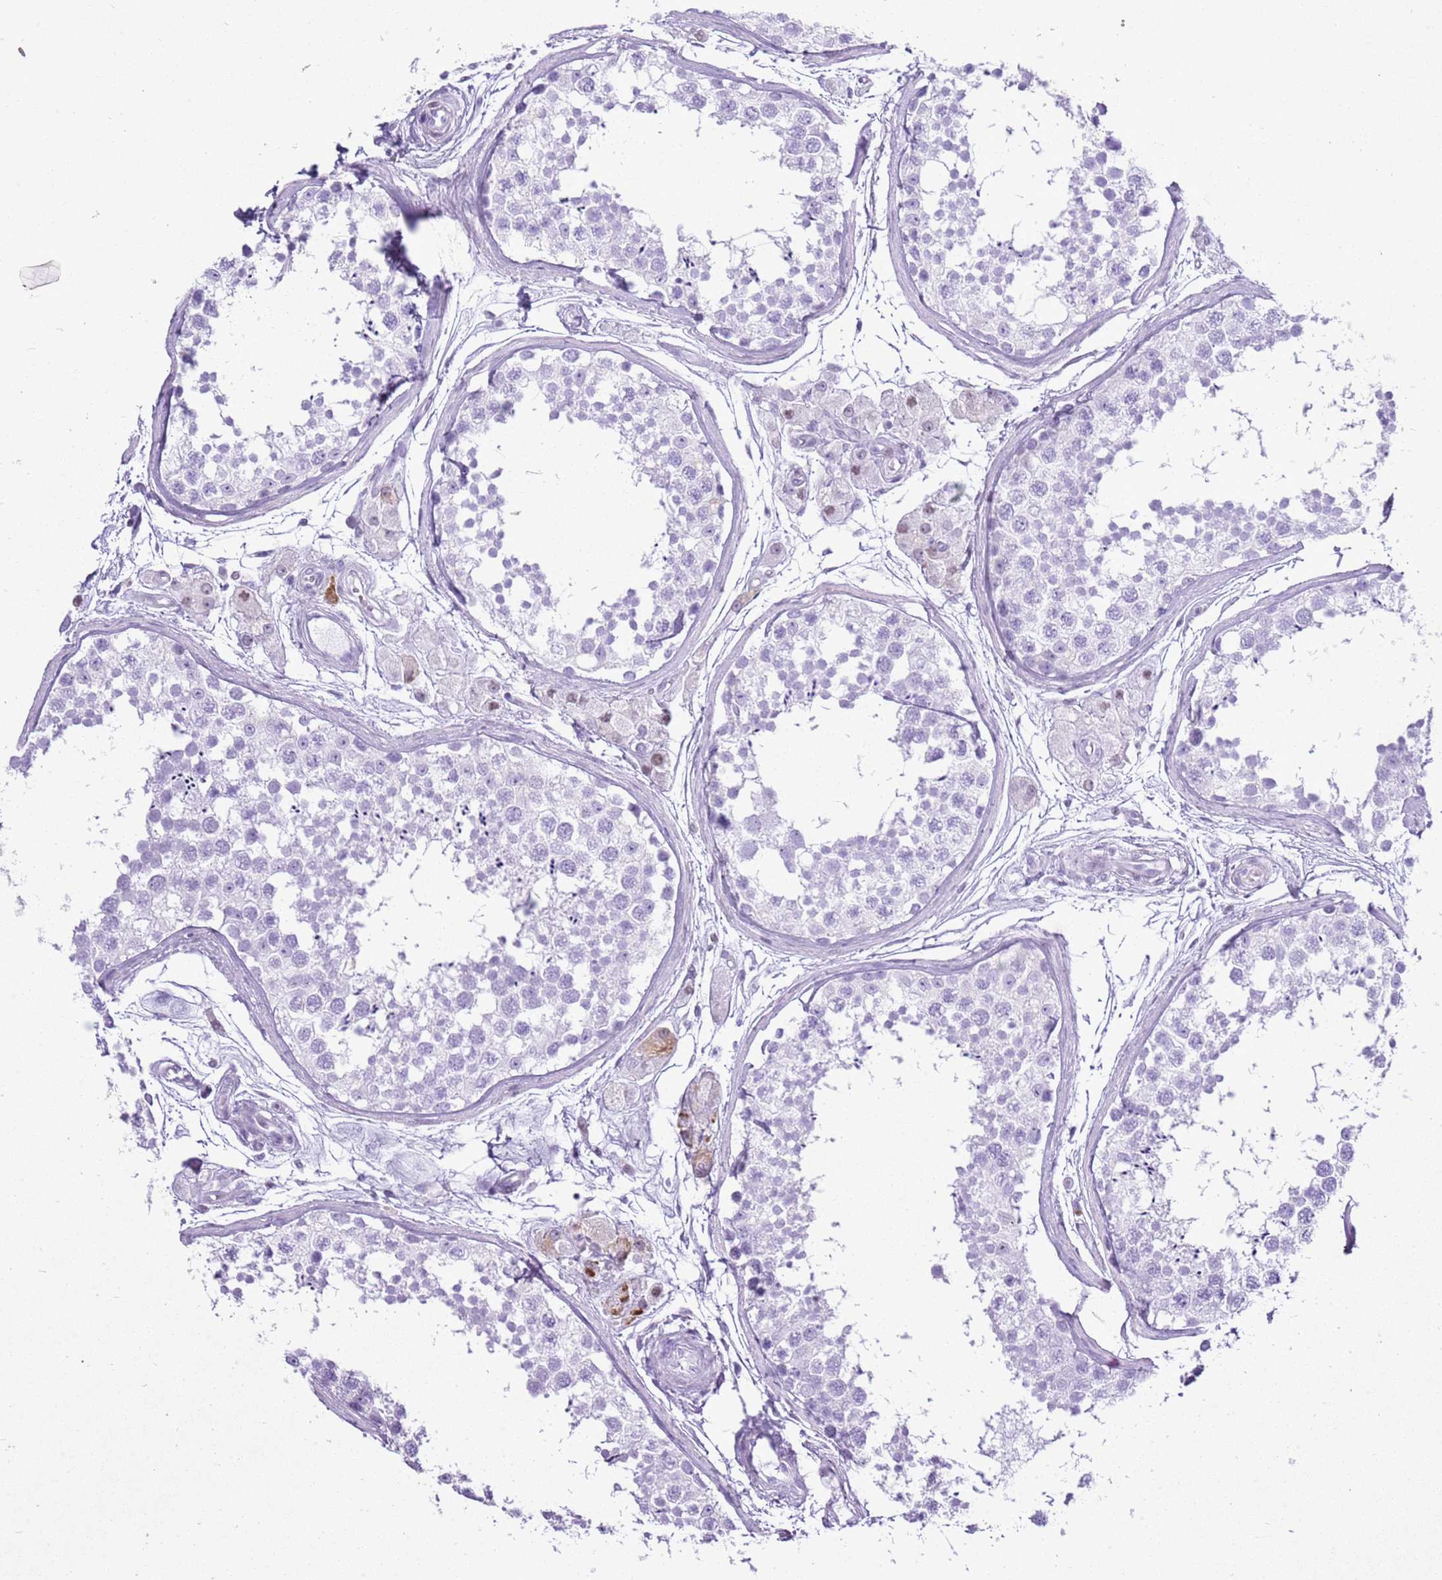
{"staining": {"intensity": "negative", "quantity": "none", "location": "none"}, "tissue": "testis", "cell_type": "Cells in seminiferous ducts", "image_type": "normal", "snomed": [{"axis": "morphology", "description": "Normal tissue, NOS"}, {"axis": "topography", "description": "Testis"}], "caption": "An immunohistochemistry histopathology image of normal testis is shown. There is no staining in cells in seminiferous ducts of testis. The staining was performed using DAB (3,3'-diaminobenzidine) to visualize the protein expression in brown, while the nuclei were stained in blue with hematoxylin (Magnification: 20x).", "gene": "ASIP", "patient": {"sex": "male", "age": 56}}